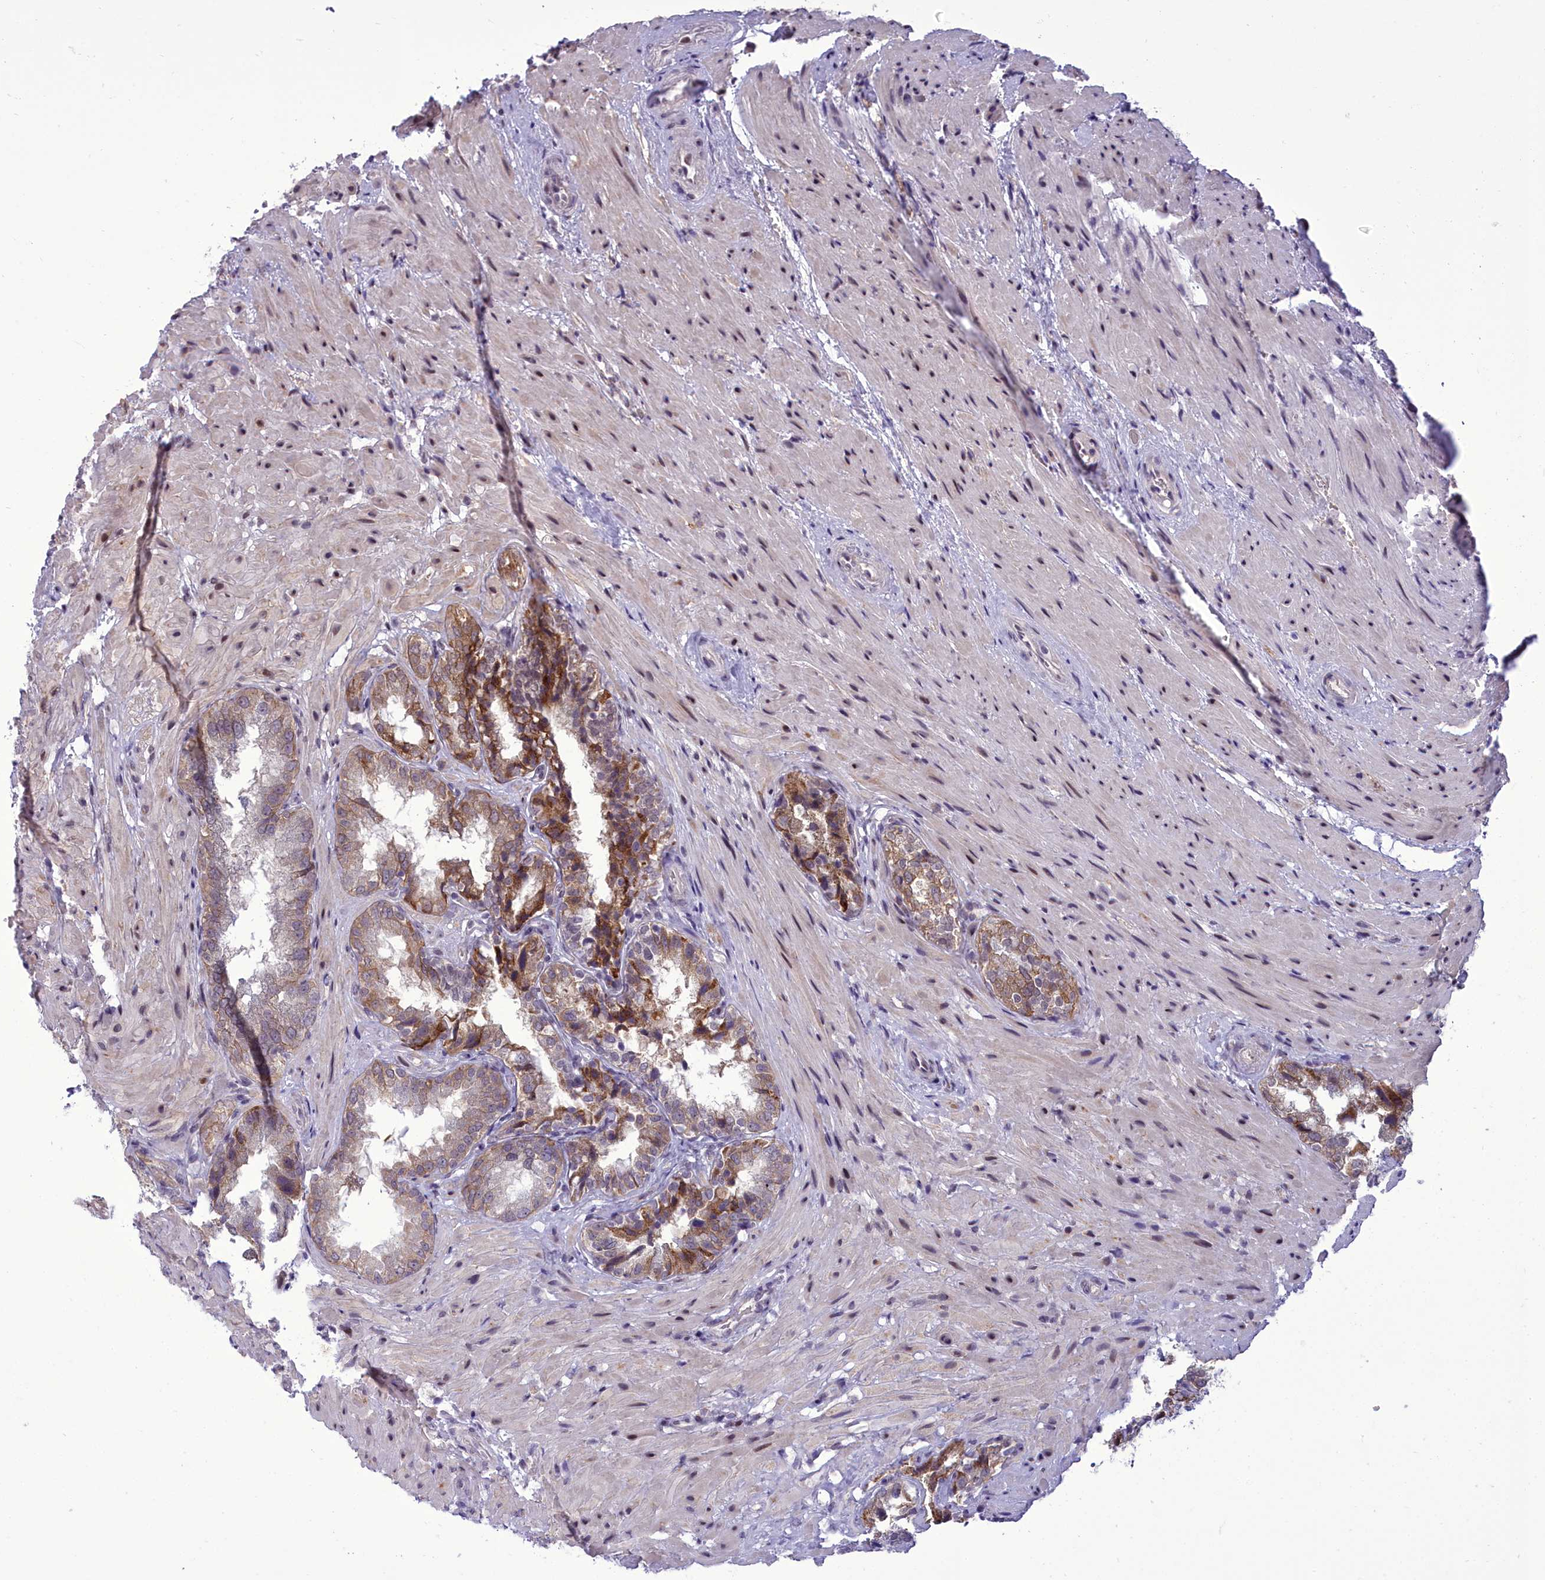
{"staining": {"intensity": "strong", "quantity": "25%-75%", "location": "cytoplasmic/membranous"}, "tissue": "seminal vesicle", "cell_type": "Glandular cells", "image_type": "normal", "snomed": [{"axis": "morphology", "description": "Normal tissue, NOS"}, {"axis": "topography", "description": "Seminal veicle"}, {"axis": "topography", "description": "Peripheral nerve tissue"}], "caption": "Seminal vesicle stained with a brown dye reveals strong cytoplasmic/membranous positive expression in about 25%-75% of glandular cells.", "gene": "CEACAM19", "patient": {"sex": "male", "age": 63}}